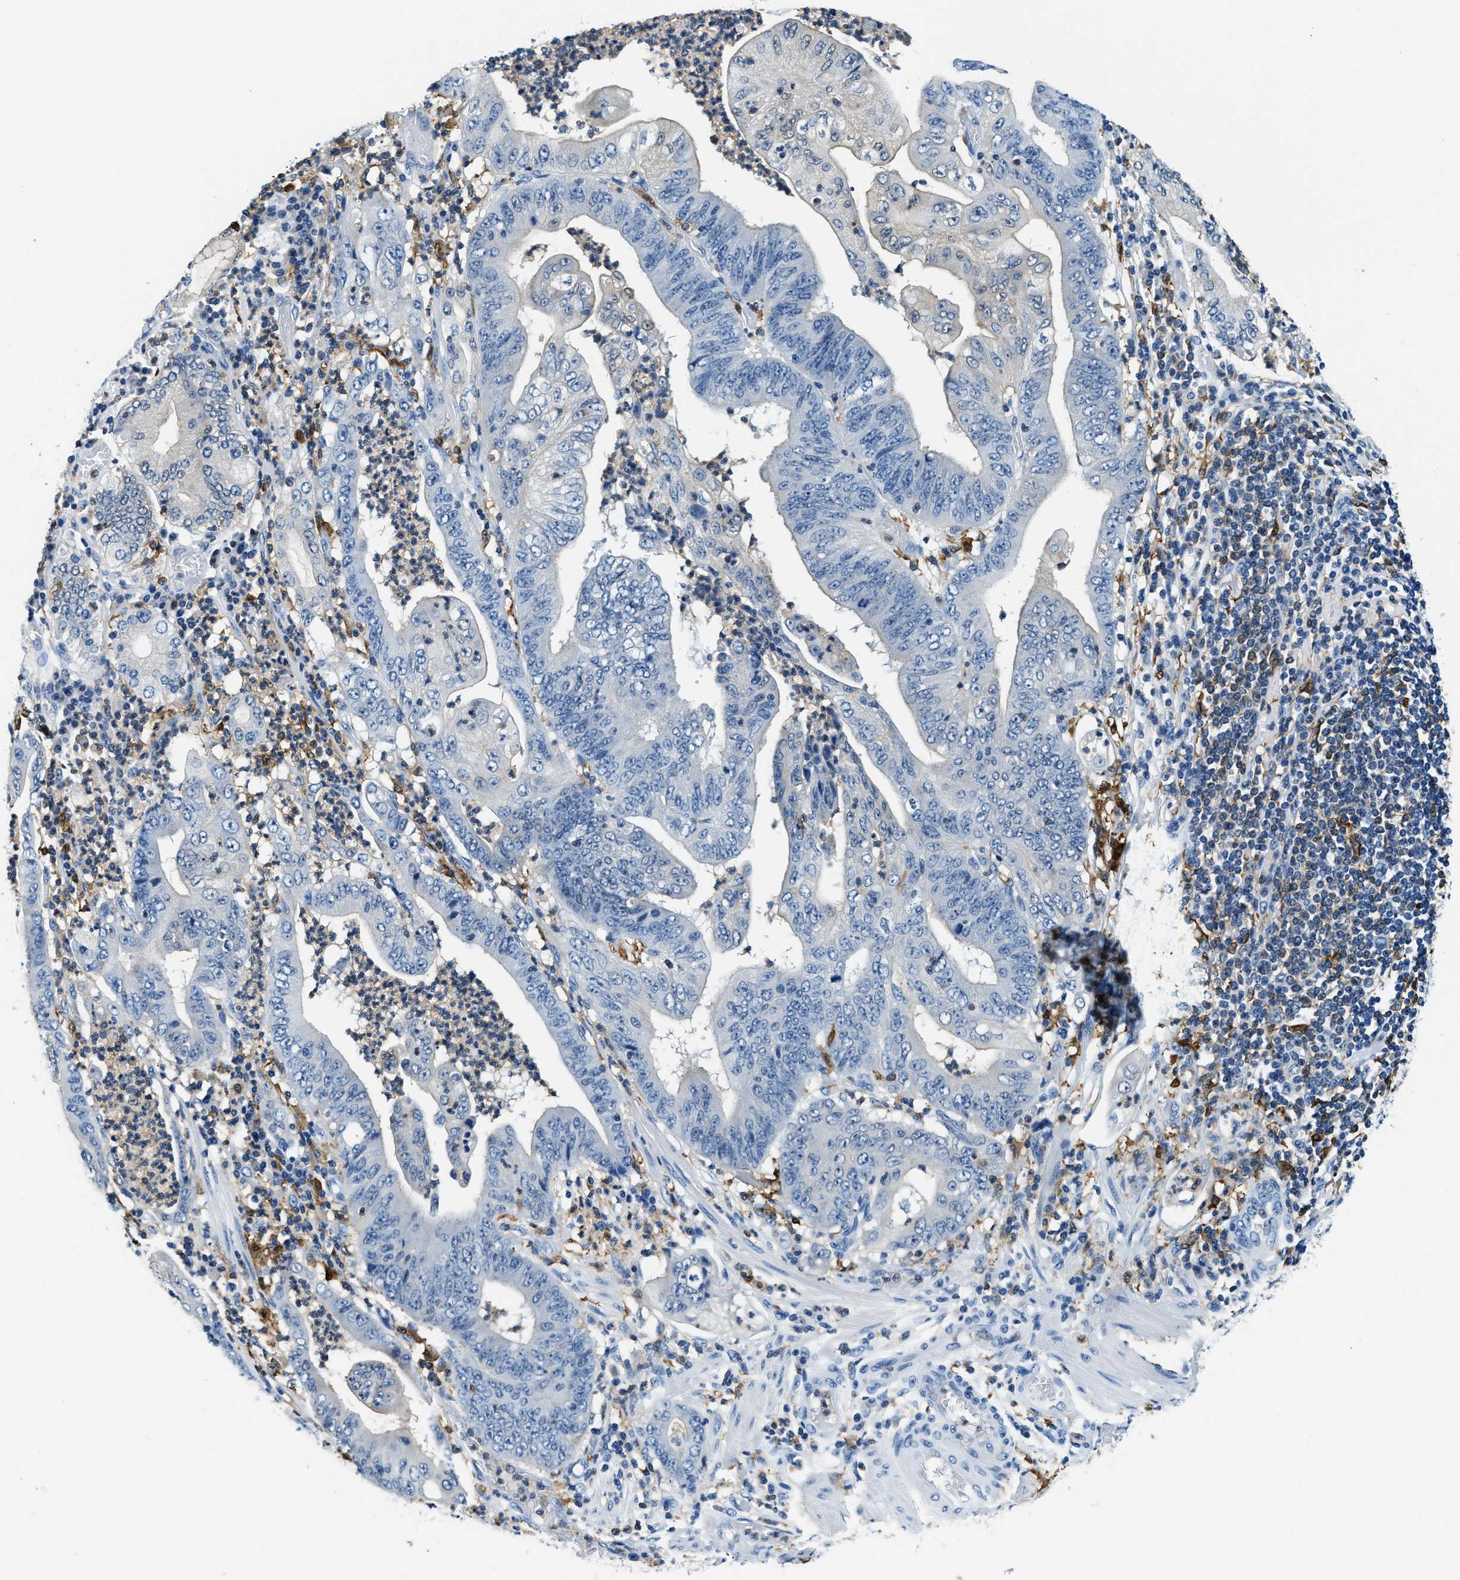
{"staining": {"intensity": "negative", "quantity": "none", "location": "none"}, "tissue": "stomach cancer", "cell_type": "Tumor cells", "image_type": "cancer", "snomed": [{"axis": "morphology", "description": "Adenocarcinoma, NOS"}, {"axis": "topography", "description": "Stomach"}], "caption": "The image exhibits no staining of tumor cells in stomach cancer (adenocarcinoma).", "gene": "CAPG", "patient": {"sex": "female", "age": 73}}